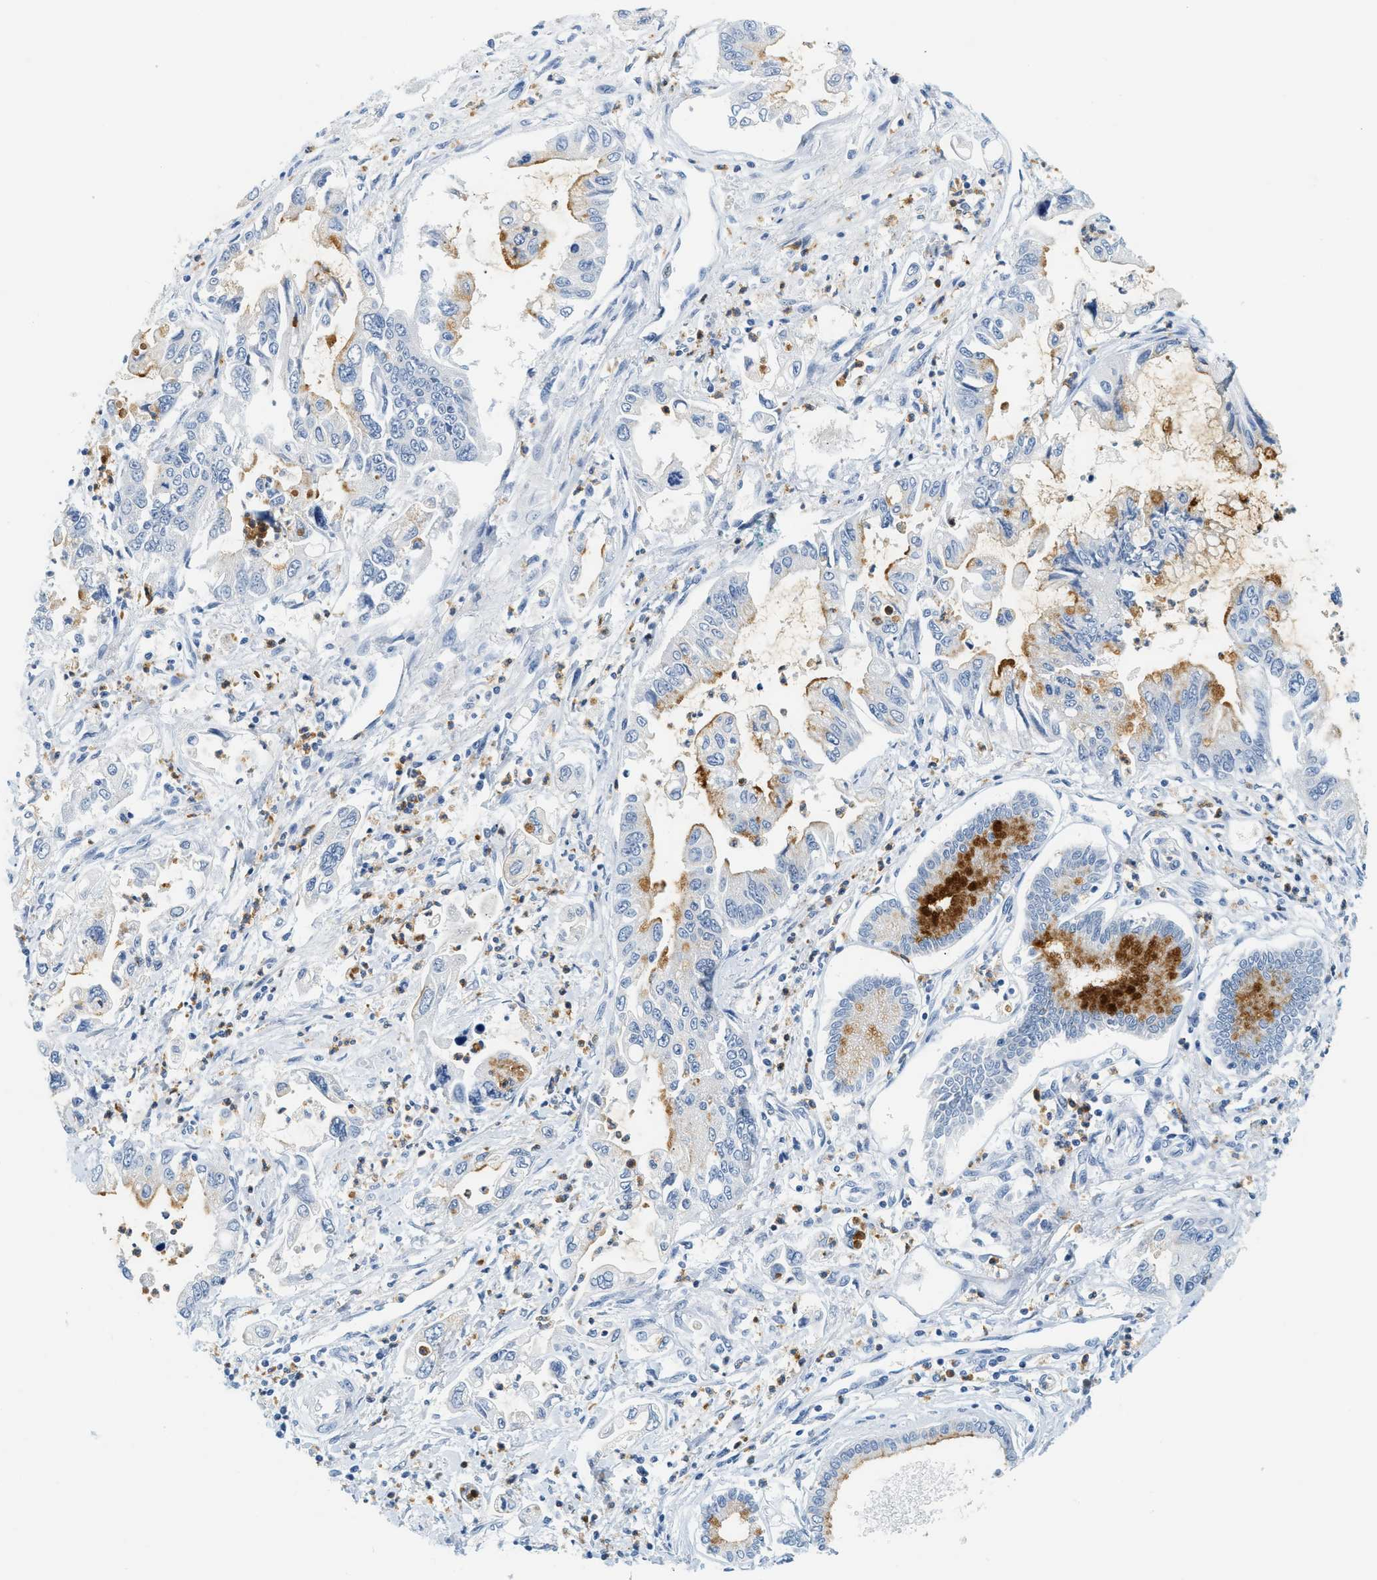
{"staining": {"intensity": "moderate", "quantity": "<25%", "location": "cytoplasmic/membranous"}, "tissue": "pancreatic cancer", "cell_type": "Tumor cells", "image_type": "cancer", "snomed": [{"axis": "morphology", "description": "Adenocarcinoma, NOS"}, {"axis": "topography", "description": "Pancreas"}], "caption": "Pancreatic cancer (adenocarcinoma) stained with IHC exhibits moderate cytoplasmic/membranous staining in approximately <25% of tumor cells. (Stains: DAB in brown, nuclei in blue, Microscopy: brightfield microscopy at high magnification).", "gene": "LCN2", "patient": {"sex": "male", "age": 56}}